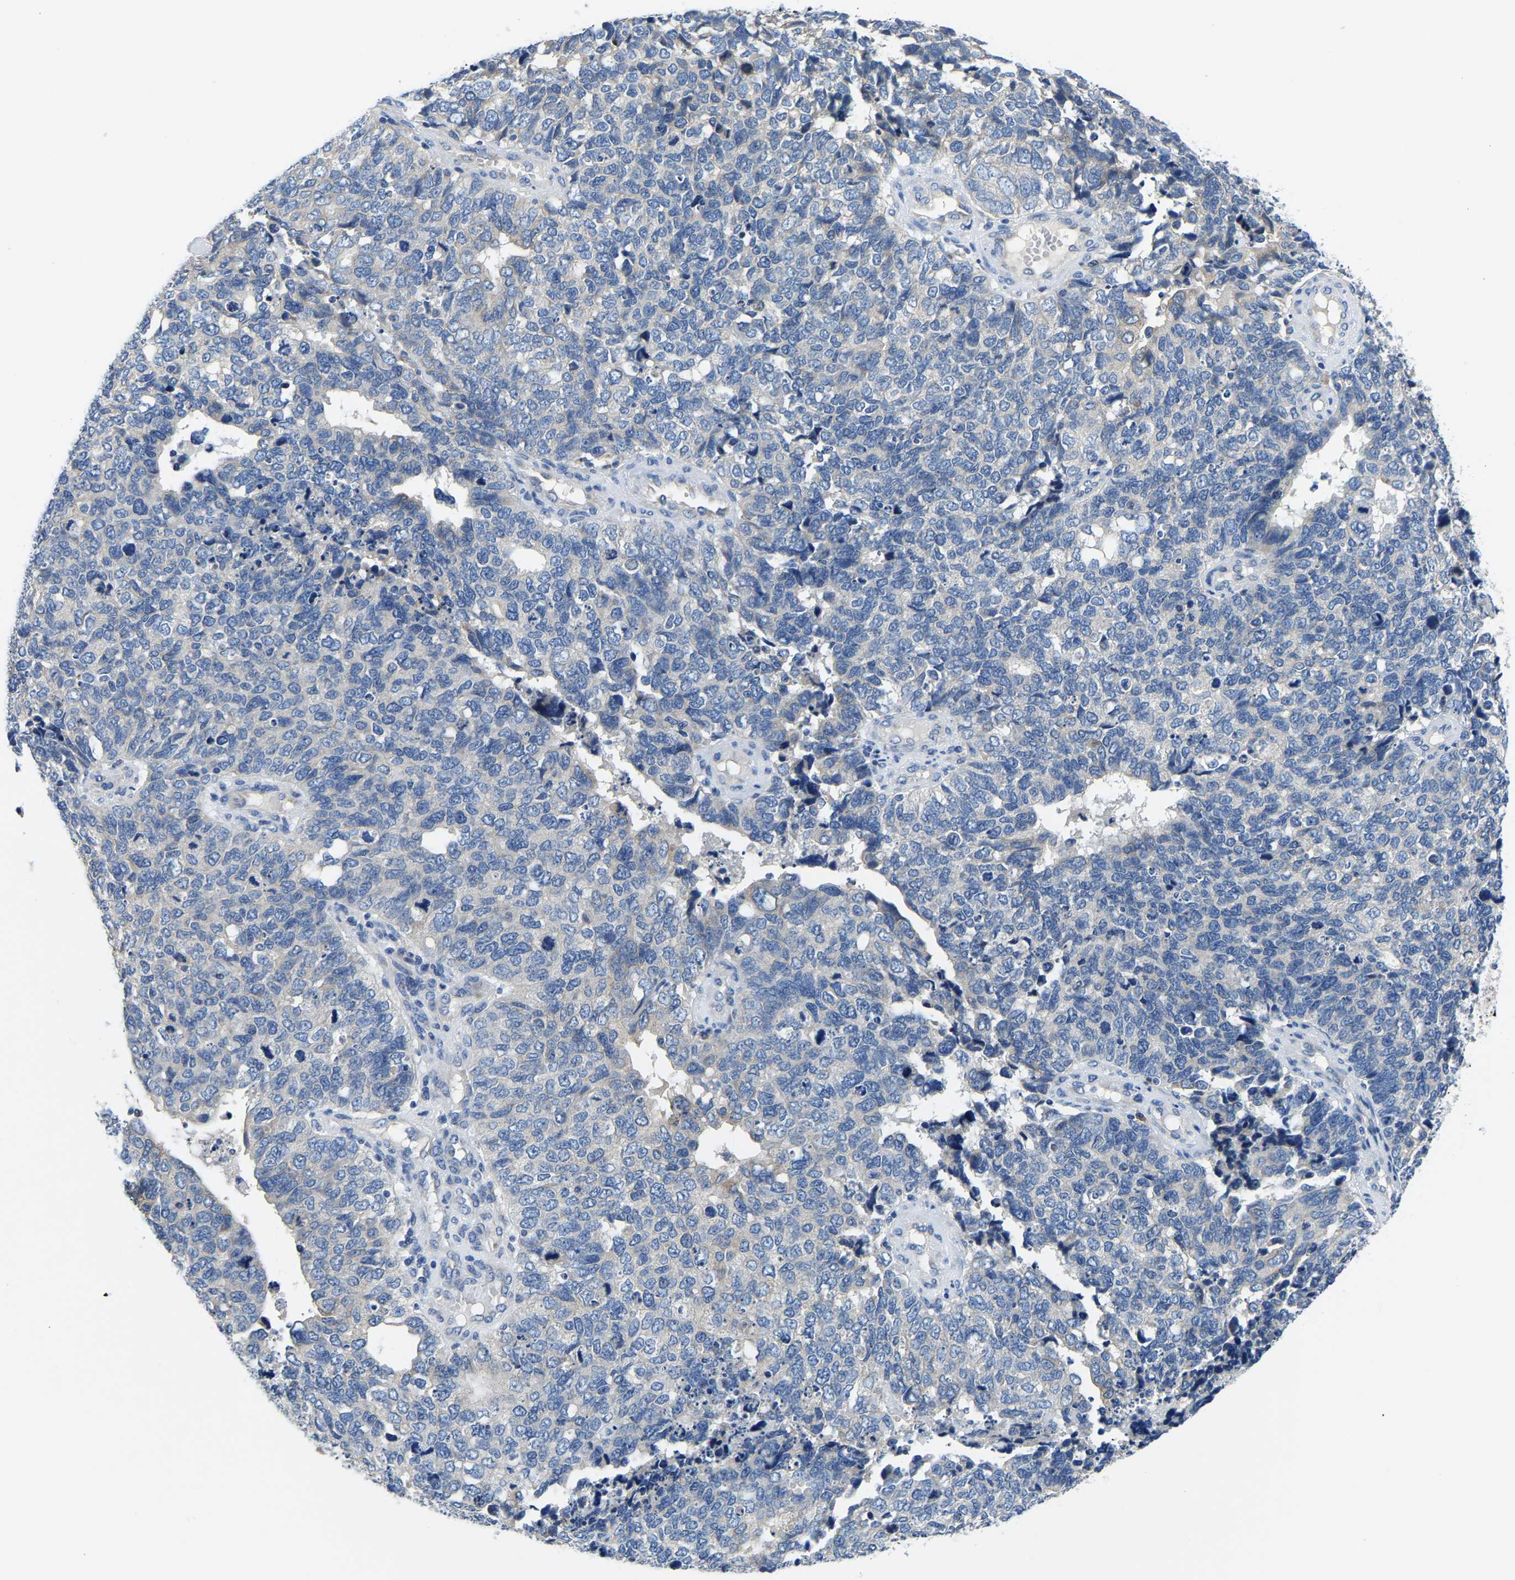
{"staining": {"intensity": "negative", "quantity": "none", "location": "none"}, "tissue": "cervical cancer", "cell_type": "Tumor cells", "image_type": "cancer", "snomed": [{"axis": "morphology", "description": "Squamous cell carcinoma, NOS"}, {"axis": "topography", "description": "Cervix"}], "caption": "This image is of cervical squamous cell carcinoma stained with immunohistochemistry to label a protein in brown with the nuclei are counter-stained blue. There is no expression in tumor cells.", "gene": "TOR1B", "patient": {"sex": "female", "age": 63}}